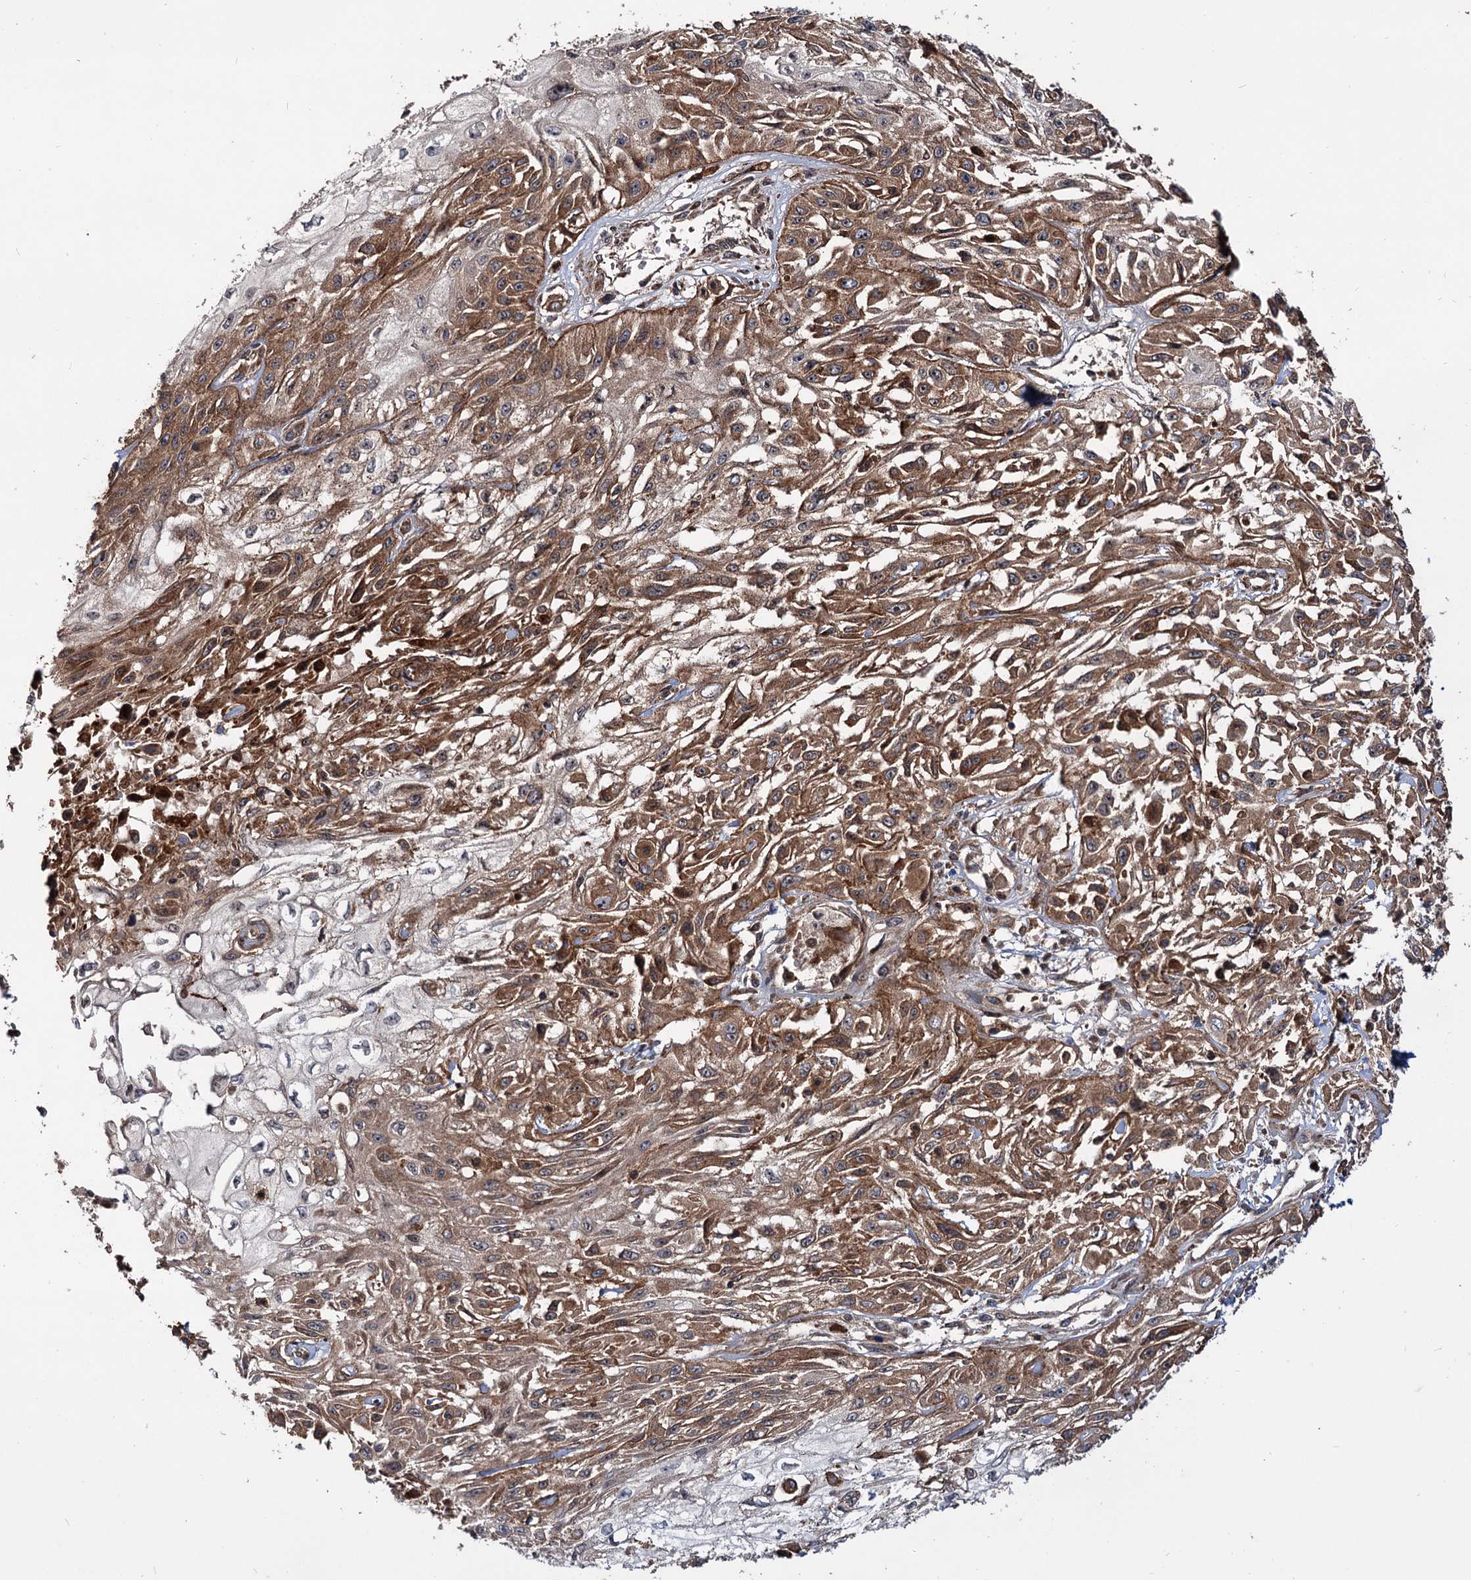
{"staining": {"intensity": "strong", "quantity": ">75%", "location": "cytoplasmic/membranous"}, "tissue": "skin cancer", "cell_type": "Tumor cells", "image_type": "cancer", "snomed": [{"axis": "morphology", "description": "Squamous cell carcinoma, NOS"}, {"axis": "morphology", "description": "Squamous cell carcinoma, metastatic, NOS"}, {"axis": "topography", "description": "Skin"}, {"axis": "topography", "description": "Lymph node"}], "caption": "The micrograph demonstrates immunohistochemical staining of skin cancer. There is strong cytoplasmic/membranous positivity is appreciated in approximately >75% of tumor cells.", "gene": "RNF111", "patient": {"sex": "male", "age": 75}}